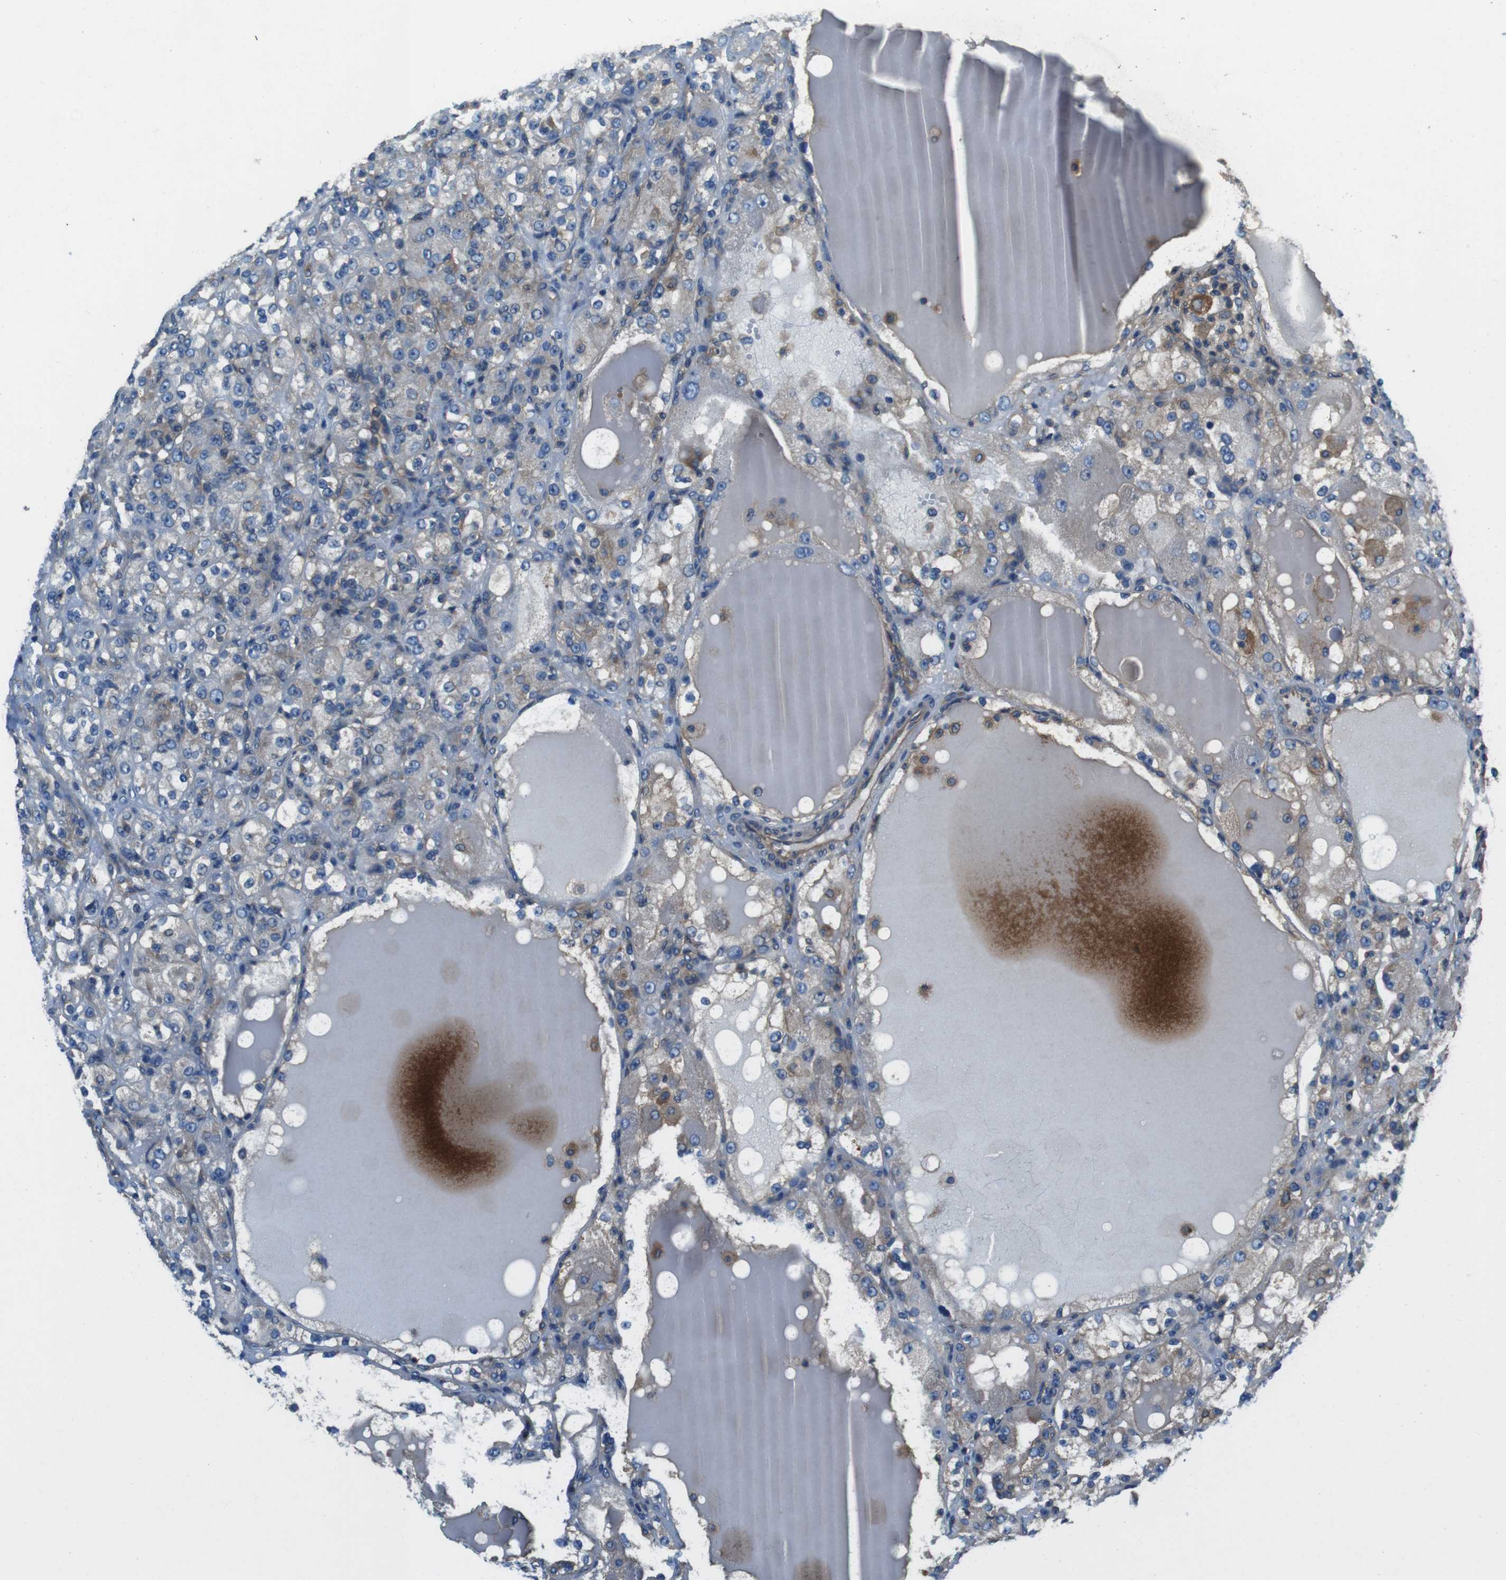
{"staining": {"intensity": "weak", "quantity": "25%-75%", "location": "cytoplasmic/membranous"}, "tissue": "renal cancer", "cell_type": "Tumor cells", "image_type": "cancer", "snomed": [{"axis": "morphology", "description": "Normal tissue, NOS"}, {"axis": "morphology", "description": "Adenocarcinoma, NOS"}, {"axis": "topography", "description": "Kidney"}], "caption": "Human renal cancer stained with a brown dye displays weak cytoplasmic/membranous positive positivity in about 25%-75% of tumor cells.", "gene": "DENND4C", "patient": {"sex": "male", "age": 61}}